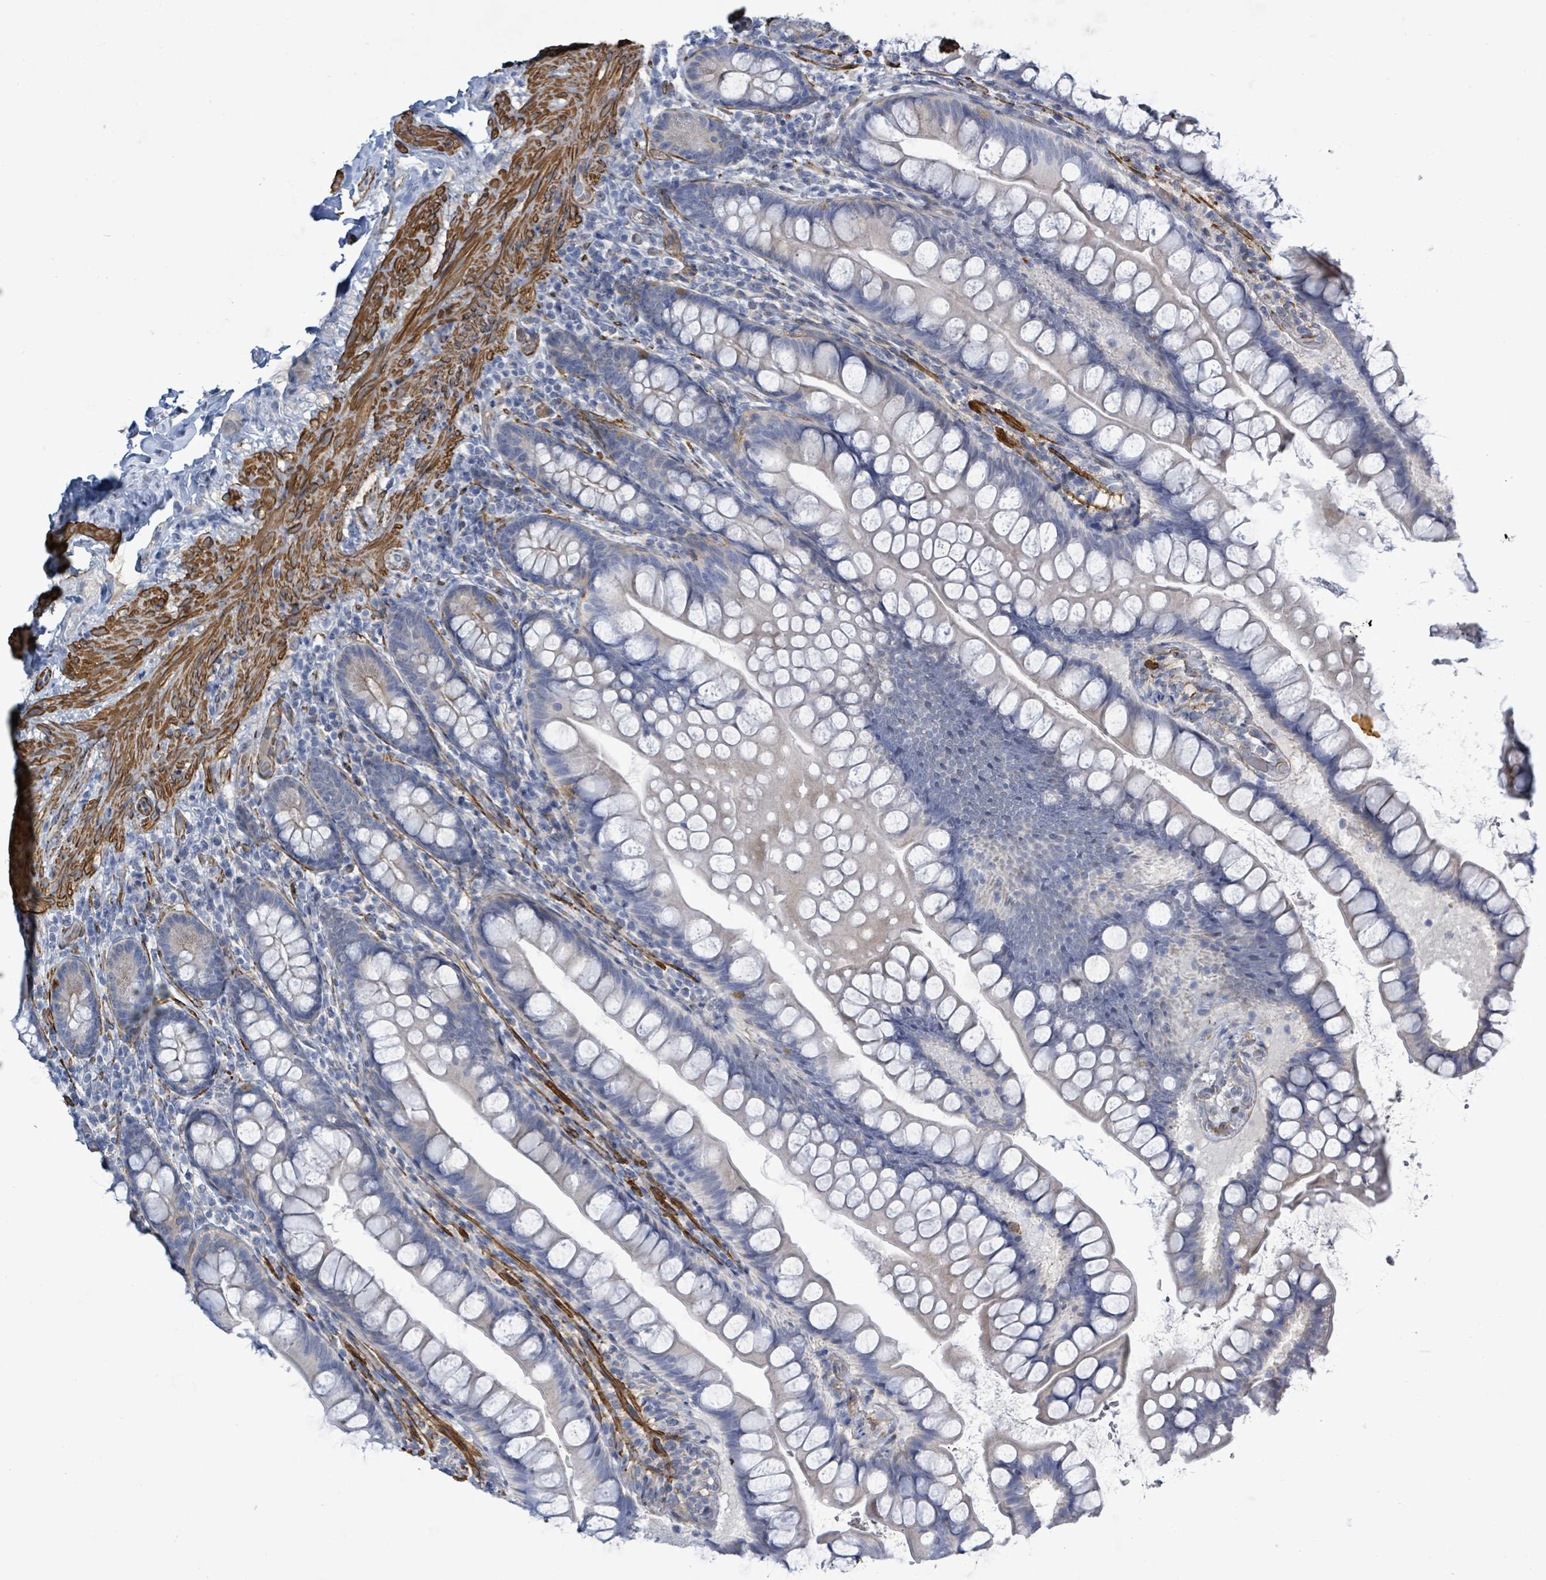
{"staining": {"intensity": "weak", "quantity": "<25%", "location": "cytoplasmic/membranous"}, "tissue": "small intestine", "cell_type": "Glandular cells", "image_type": "normal", "snomed": [{"axis": "morphology", "description": "Normal tissue, NOS"}, {"axis": "topography", "description": "Small intestine"}], "caption": "Immunohistochemistry of normal human small intestine demonstrates no positivity in glandular cells. The staining was performed using DAB to visualize the protein expression in brown, while the nuclei were stained in blue with hematoxylin (Magnification: 20x).", "gene": "DMRTC1B", "patient": {"sex": "male", "age": 70}}